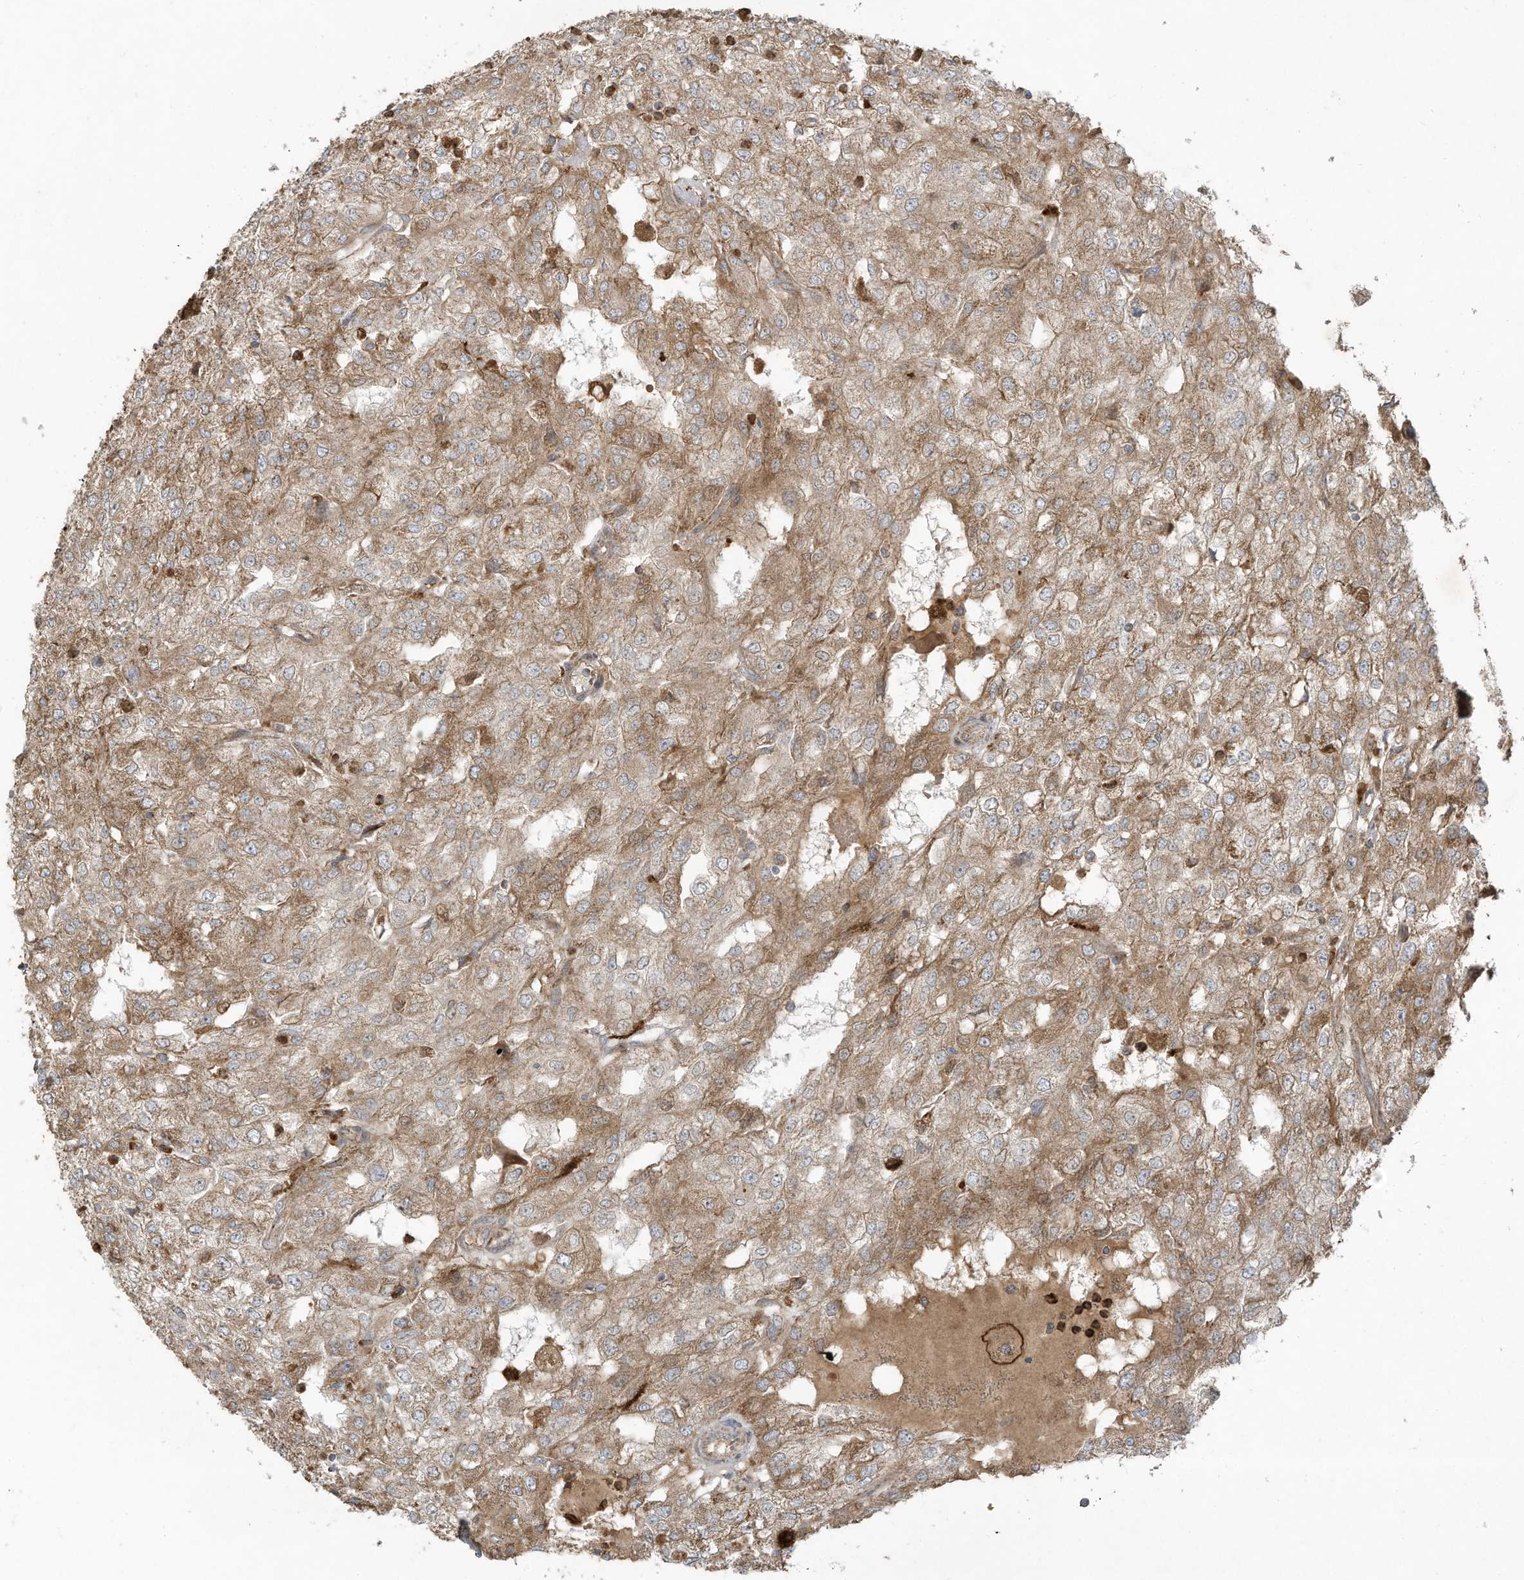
{"staining": {"intensity": "moderate", "quantity": ">75%", "location": "cytoplasmic/membranous"}, "tissue": "renal cancer", "cell_type": "Tumor cells", "image_type": "cancer", "snomed": [{"axis": "morphology", "description": "Adenocarcinoma, NOS"}, {"axis": "topography", "description": "Kidney"}], "caption": "Immunohistochemistry (IHC) photomicrograph of neoplastic tissue: human renal cancer (adenocarcinoma) stained using immunohistochemistry shows medium levels of moderate protein expression localized specifically in the cytoplasmic/membranous of tumor cells, appearing as a cytoplasmic/membranous brown color.", "gene": "C2orf74", "patient": {"sex": "female", "age": 54}}